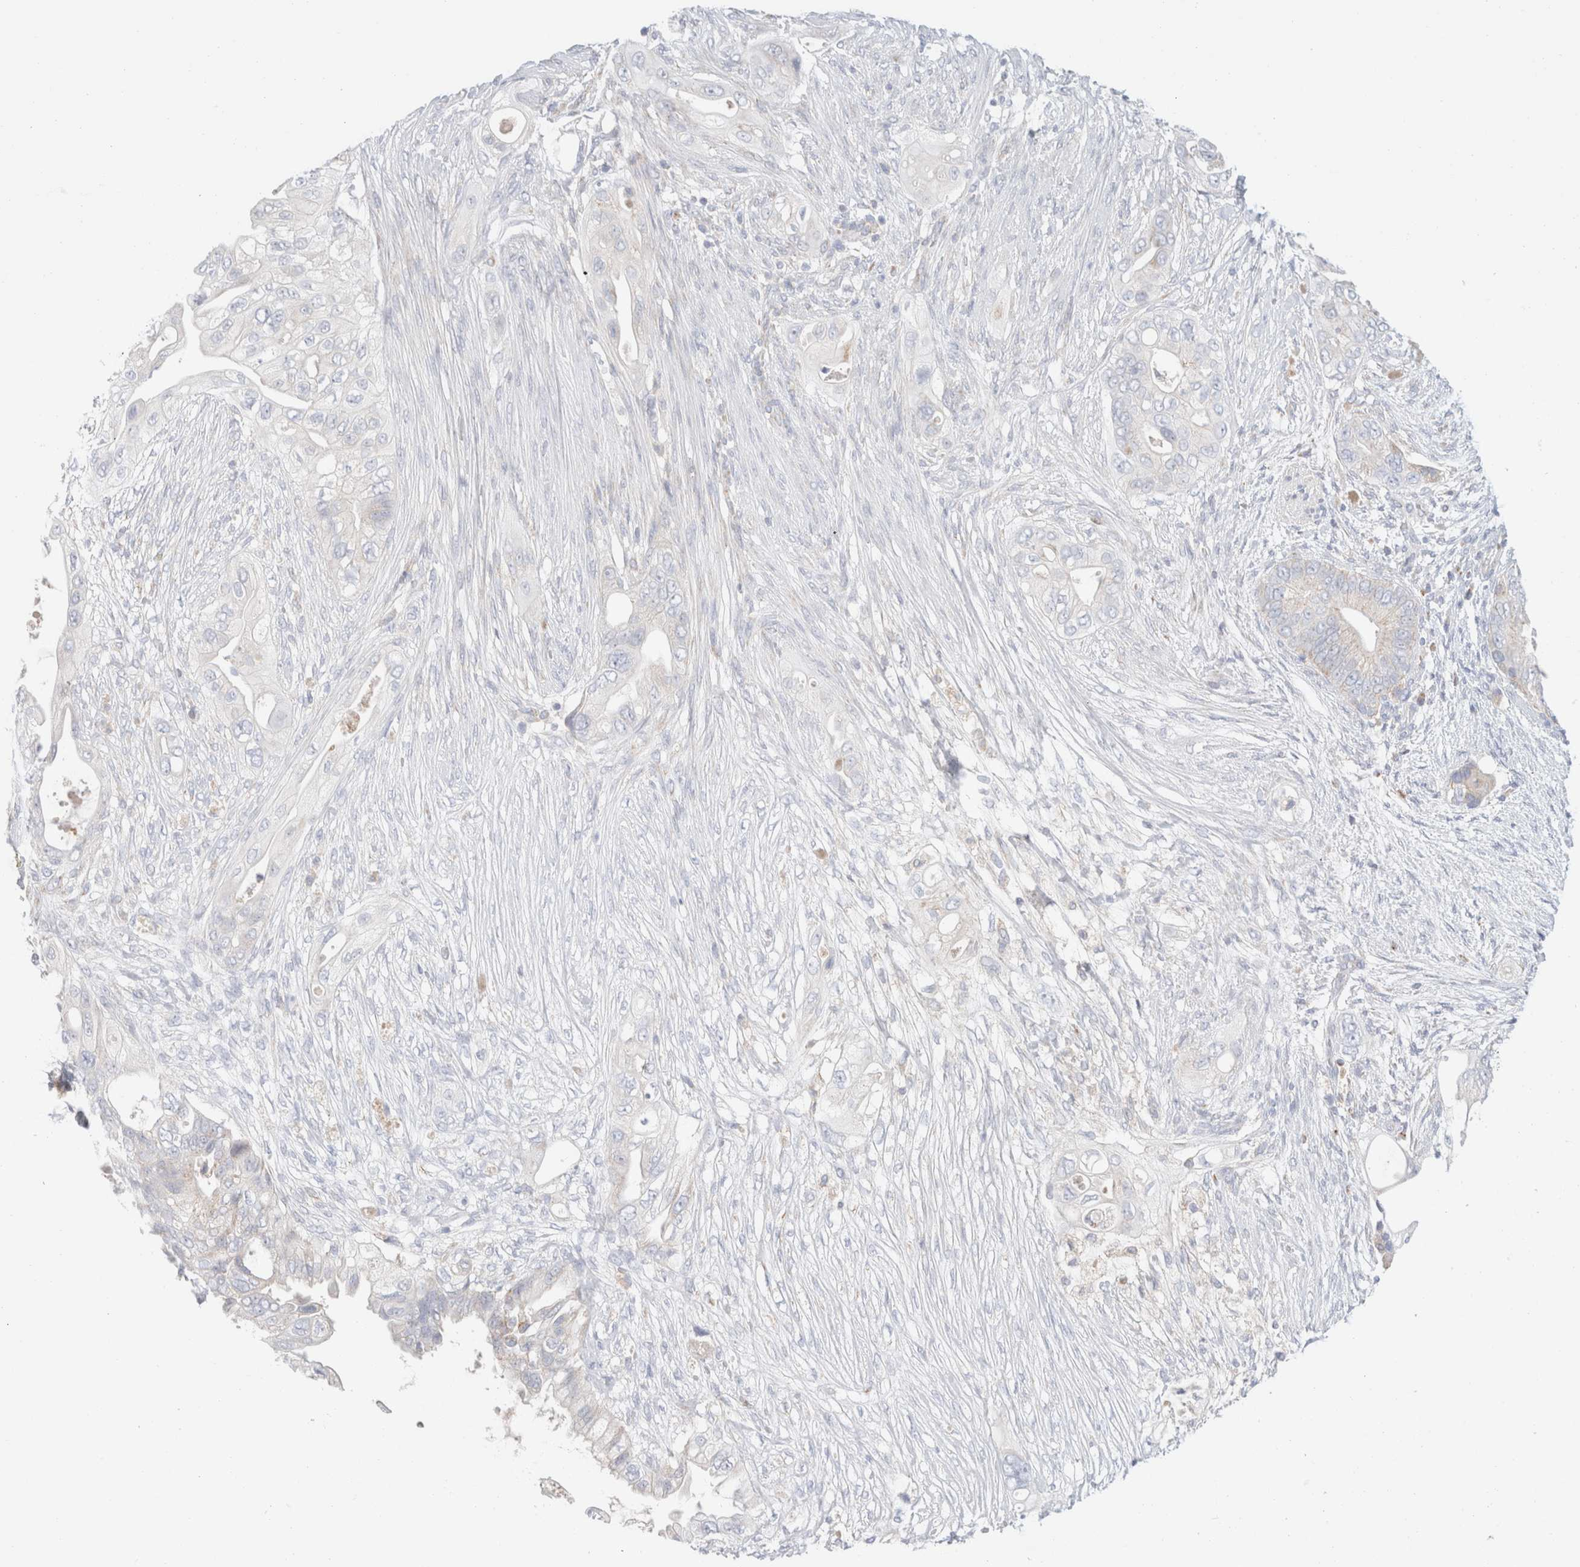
{"staining": {"intensity": "negative", "quantity": "none", "location": "none"}, "tissue": "pancreatic cancer", "cell_type": "Tumor cells", "image_type": "cancer", "snomed": [{"axis": "morphology", "description": "Adenocarcinoma, NOS"}, {"axis": "topography", "description": "Pancreas"}], "caption": "Immunohistochemistry (IHC) photomicrograph of pancreatic cancer stained for a protein (brown), which reveals no staining in tumor cells.", "gene": "ATP6V1C1", "patient": {"sex": "male", "age": 53}}